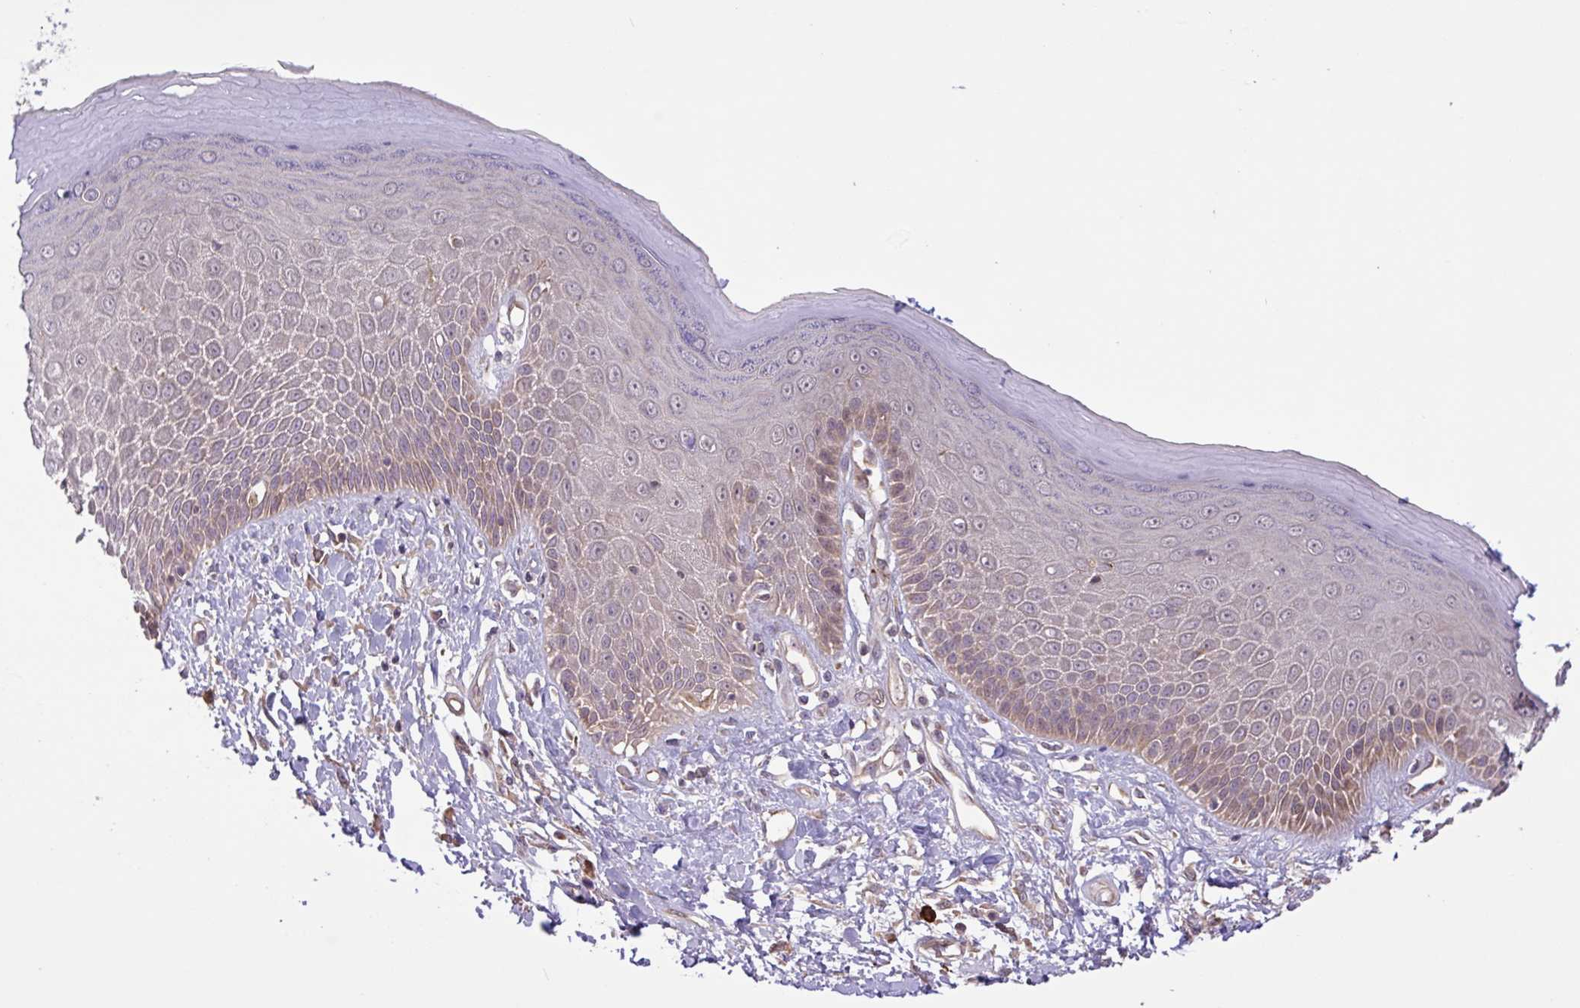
{"staining": {"intensity": "weak", "quantity": "25%-75%", "location": "cytoplasmic/membranous"}, "tissue": "skin", "cell_type": "Epidermal cells", "image_type": "normal", "snomed": [{"axis": "morphology", "description": "Normal tissue, NOS"}, {"axis": "topography", "description": "Anal"}, {"axis": "topography", "description": "Peripheral nerve tissue"}], "caption": "Epidermal cells exhibit weak cytoplasmic/membranous positivity in about 25%-75% of cells in benign skin. (Stains: DAB (3,3'-diaminobenzidine) in brown, nuclei in blue, Microscopy: brightfield microscopy at high magnification).", "gene": "INTS10", "patient": {"sex": "male", "age": 78}}